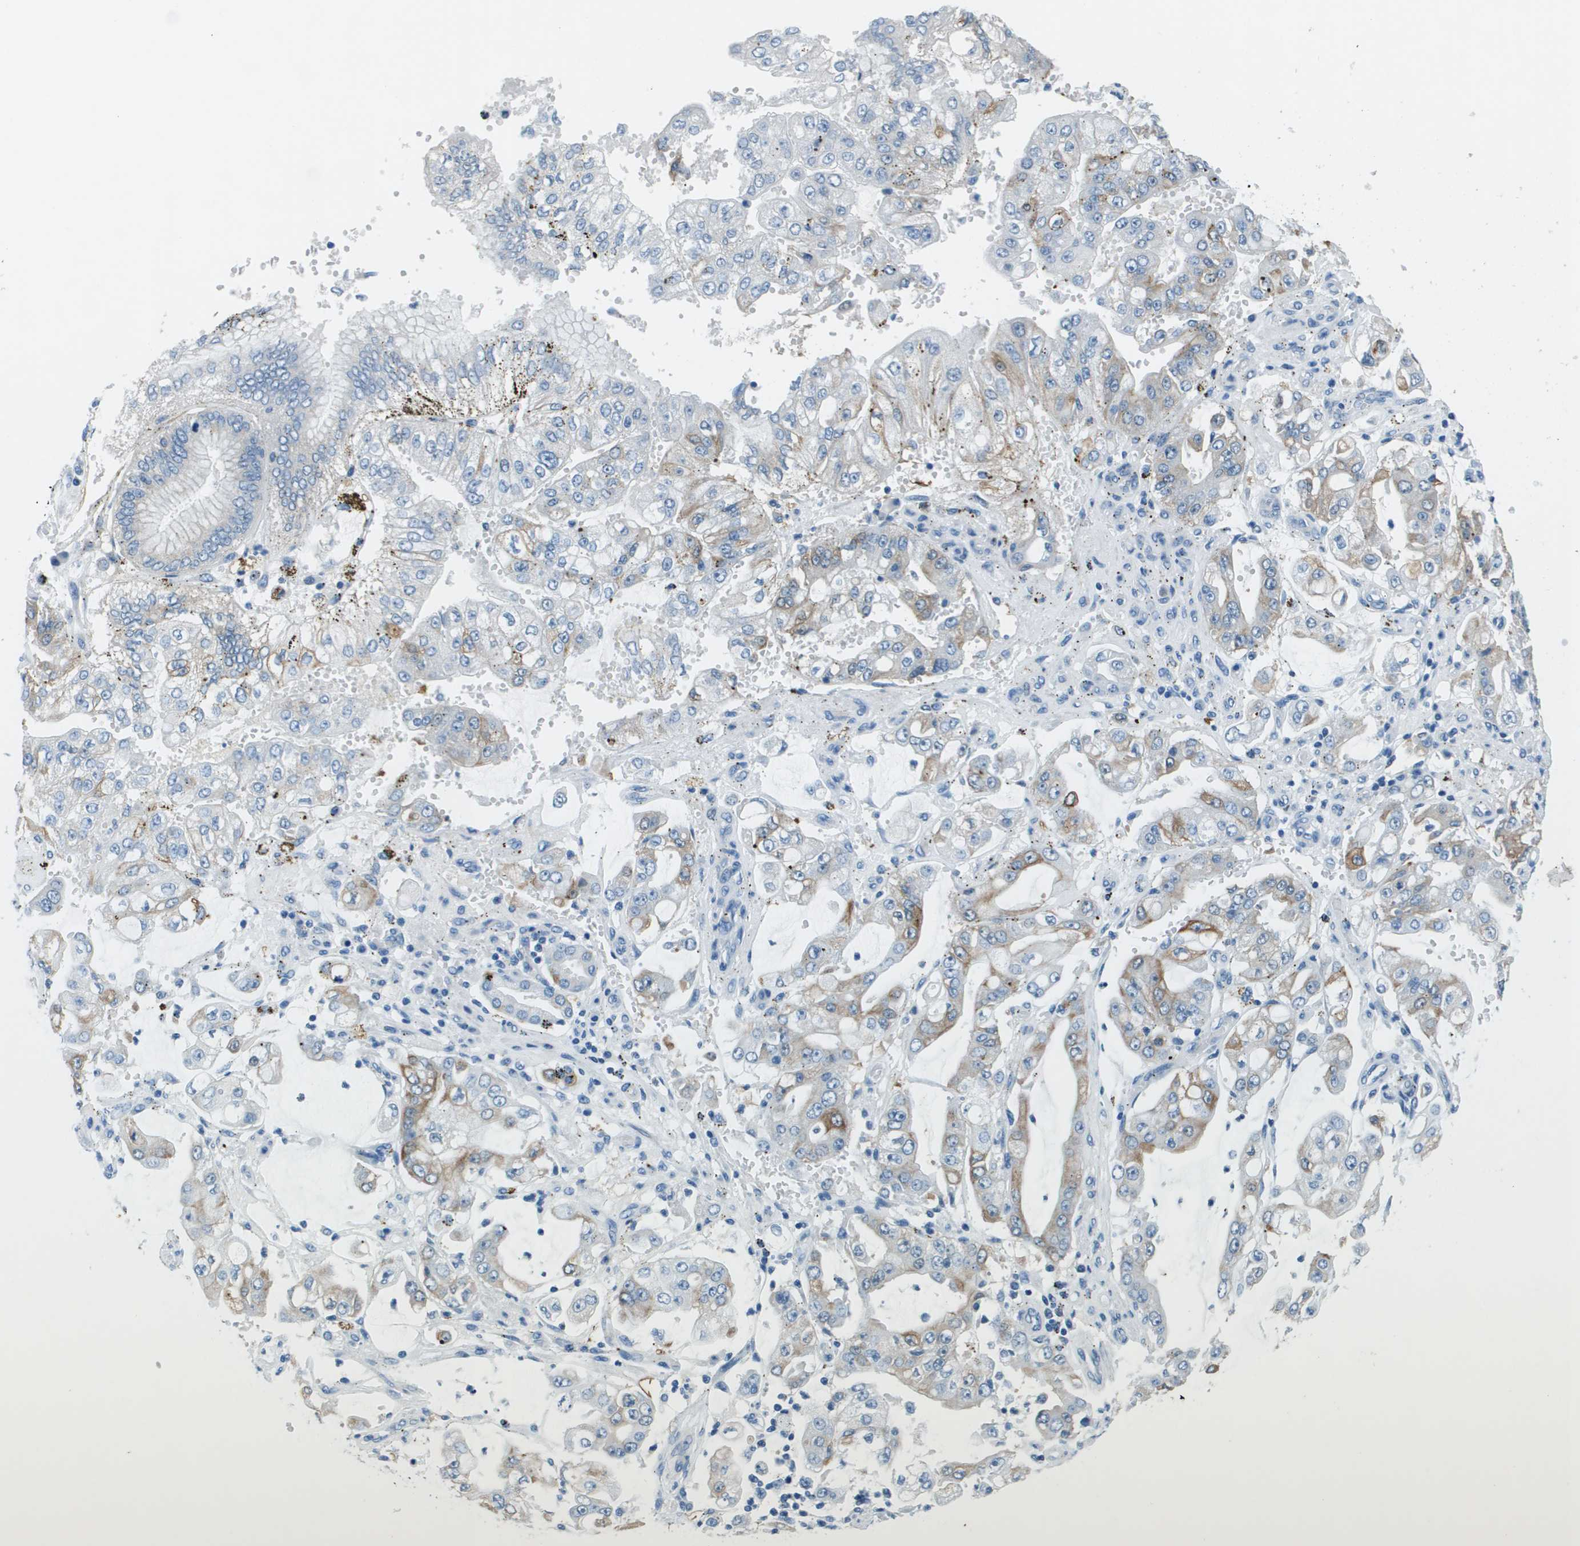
{"staining": {"intensity": "moderate", "quantity": "<25%", "location": "cytoplasmic/membranous"}, "tissue": "stomach cancer", "cell_type": "Tumor cells", "image_type": "cancer", "snomed": [{"axis": "morphology", "description": "Adenocarcinoma, NOS"}, {"axis": "topography", "description": "Stomach"}], "caption": "Human stomach adenocarcinoma stained with a protein marker demonstrates moderate staining in tumor cells.", "gene": "SLC16A10", "patient": {"sex": "male", "age": 76}}